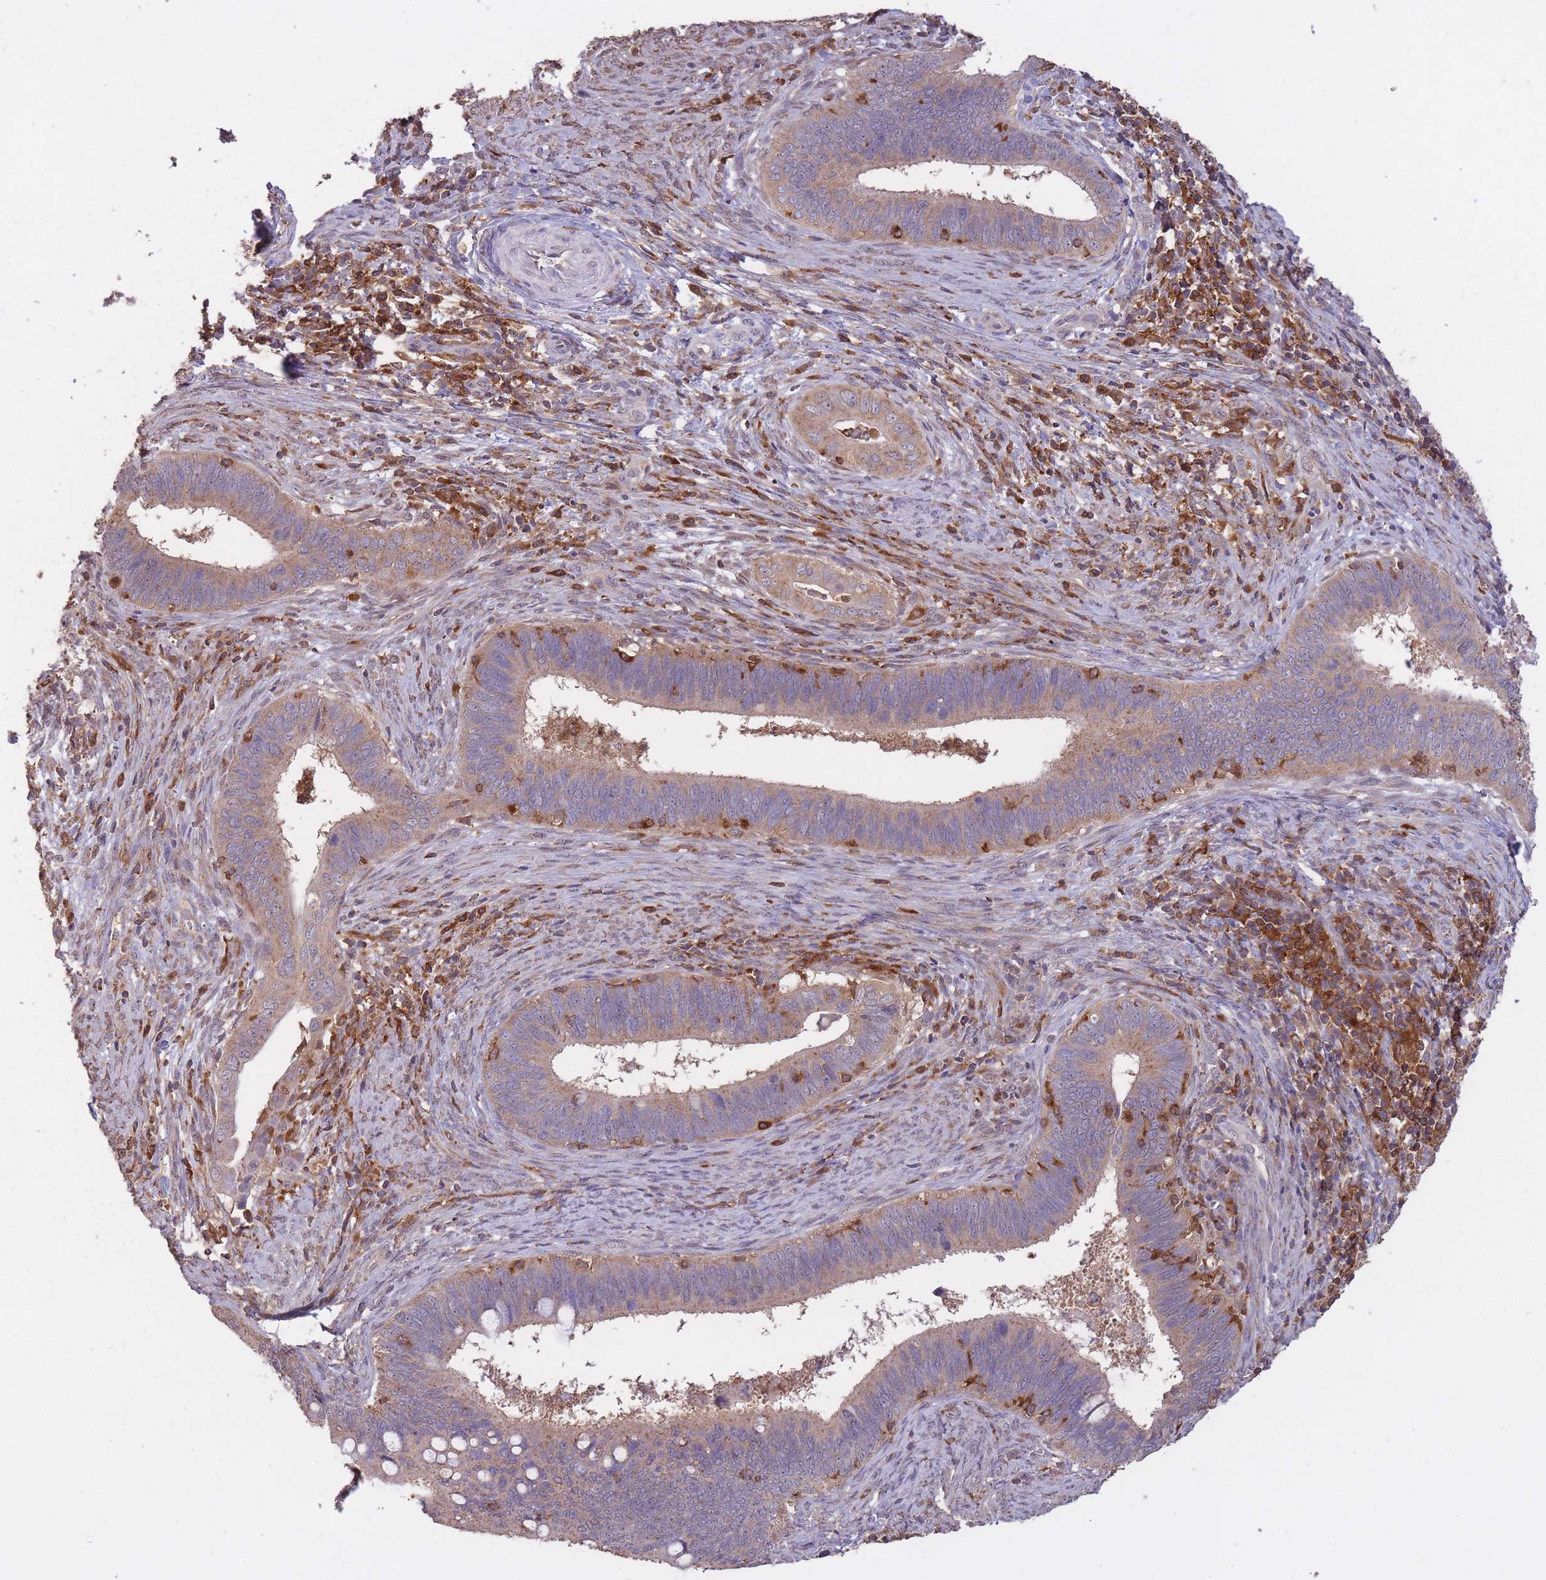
{"staining": {"intensity": "weak", "quantity": "25%-75%", "location": "cytoplasmic/membranous"}, "tissue": "cervical cancer", "cell_type": "Tumor cells", "image_type": "cancer", "snomed": [{"axis": "morphology", "description": "Adenocarcinoma, NOS"}, {"axis": "topography", "description": "Cervix"}], "caption": "Cervical cancer tissue exhibits weak cytoplasmic/membranous expression in about 25%-75% of tumor cells", "gene": "GMIP", "patient": {"sex": "female", "age": 42}}